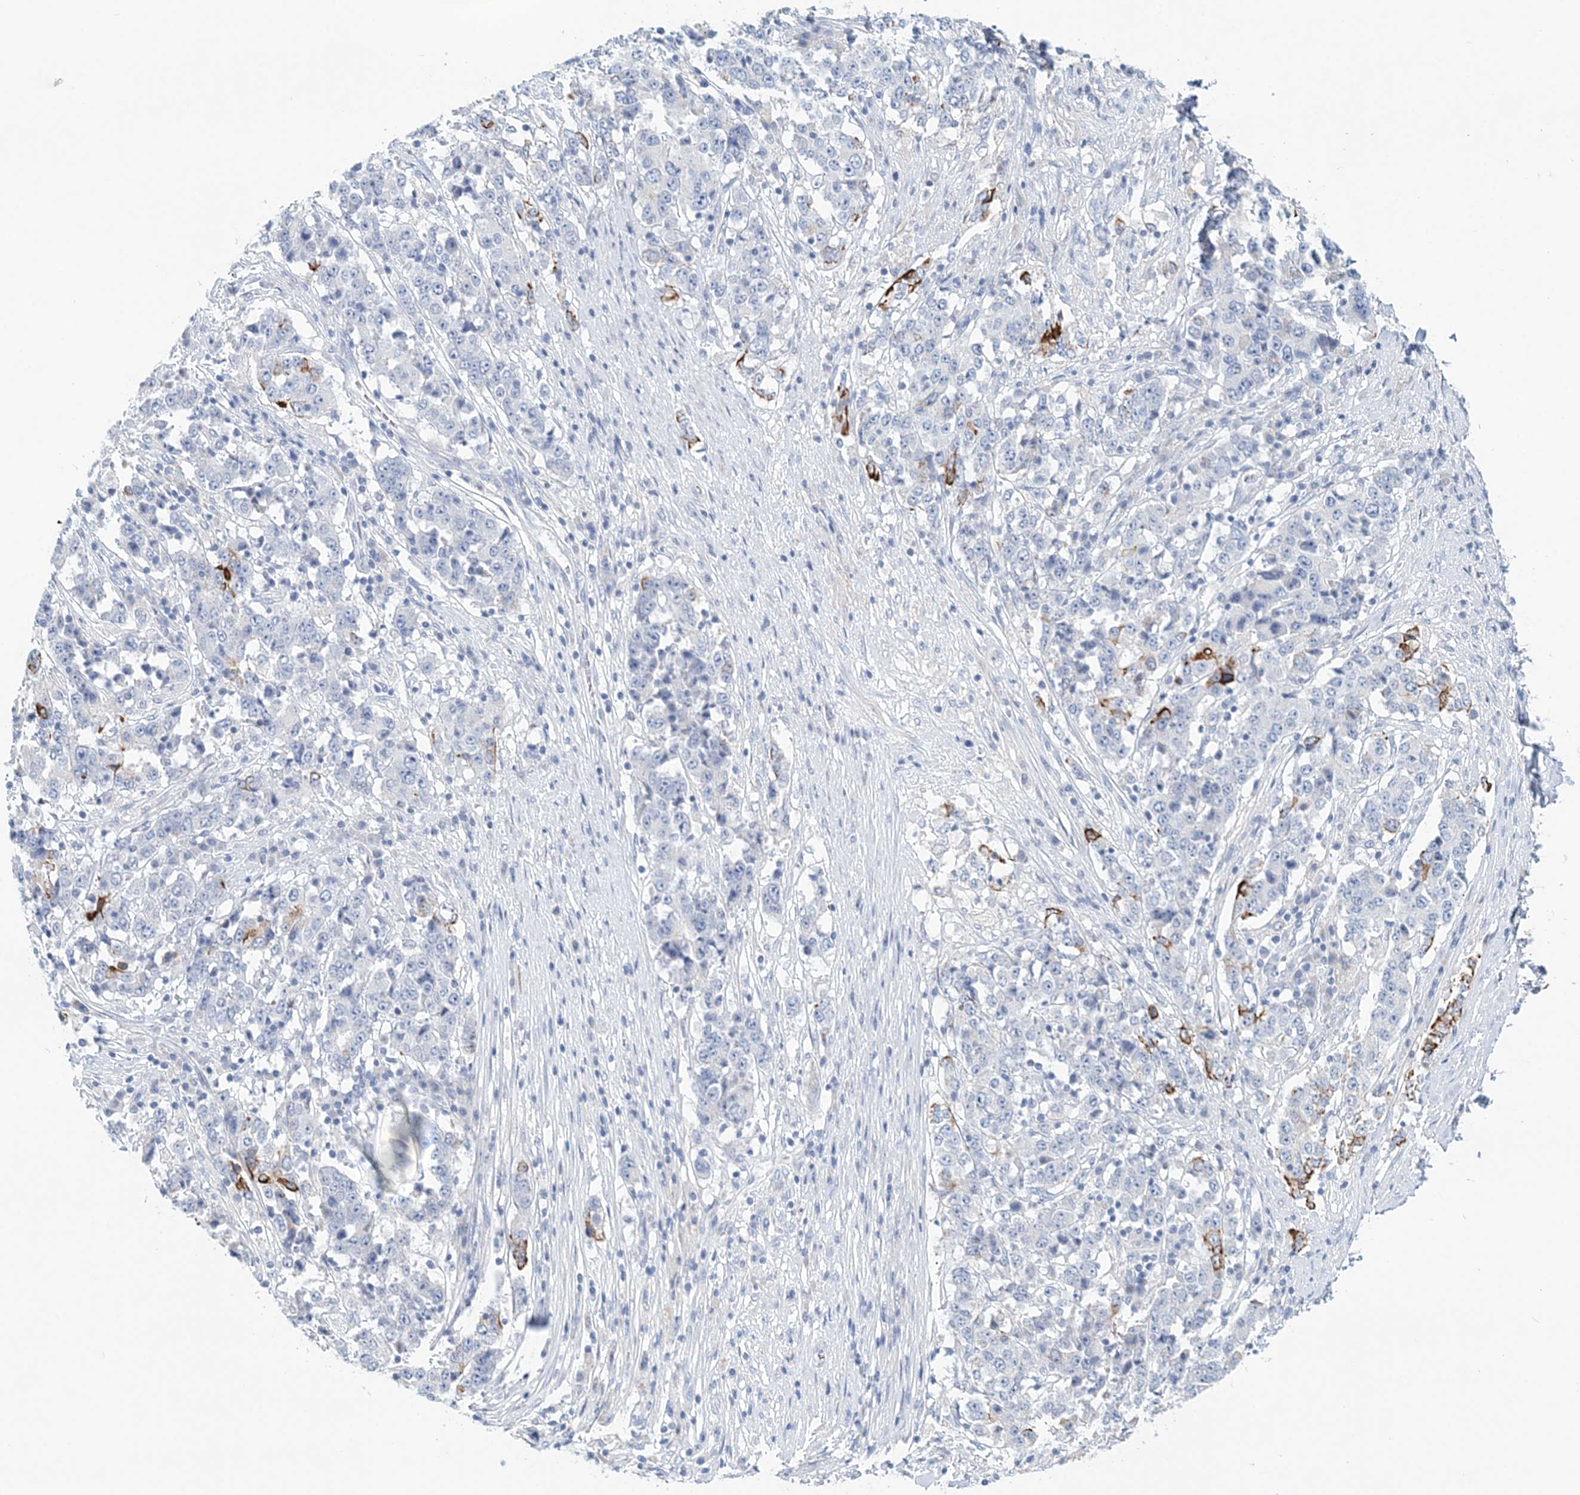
{"staining": {"intensity": "strong", "quantity": "<25%", "location": "cytoplasmic/membranous"}, "tissue": "stomach cancer", "cell_type": "Tumor cells", "image_type": "cancer", "snomed": [{"axis": "morphology", "description": "Adenocarcinoma, NOS"}, {"axis": "topography", "description": "Stomach"}], "caption": "The immunohistochemical stain labels strong cytoplasmic/membranous expression in tumor cells of stomach adenocarcinoma tissue.", "gene": "LRRIQ4", "patient": {"sex": "male", "age": 59}}